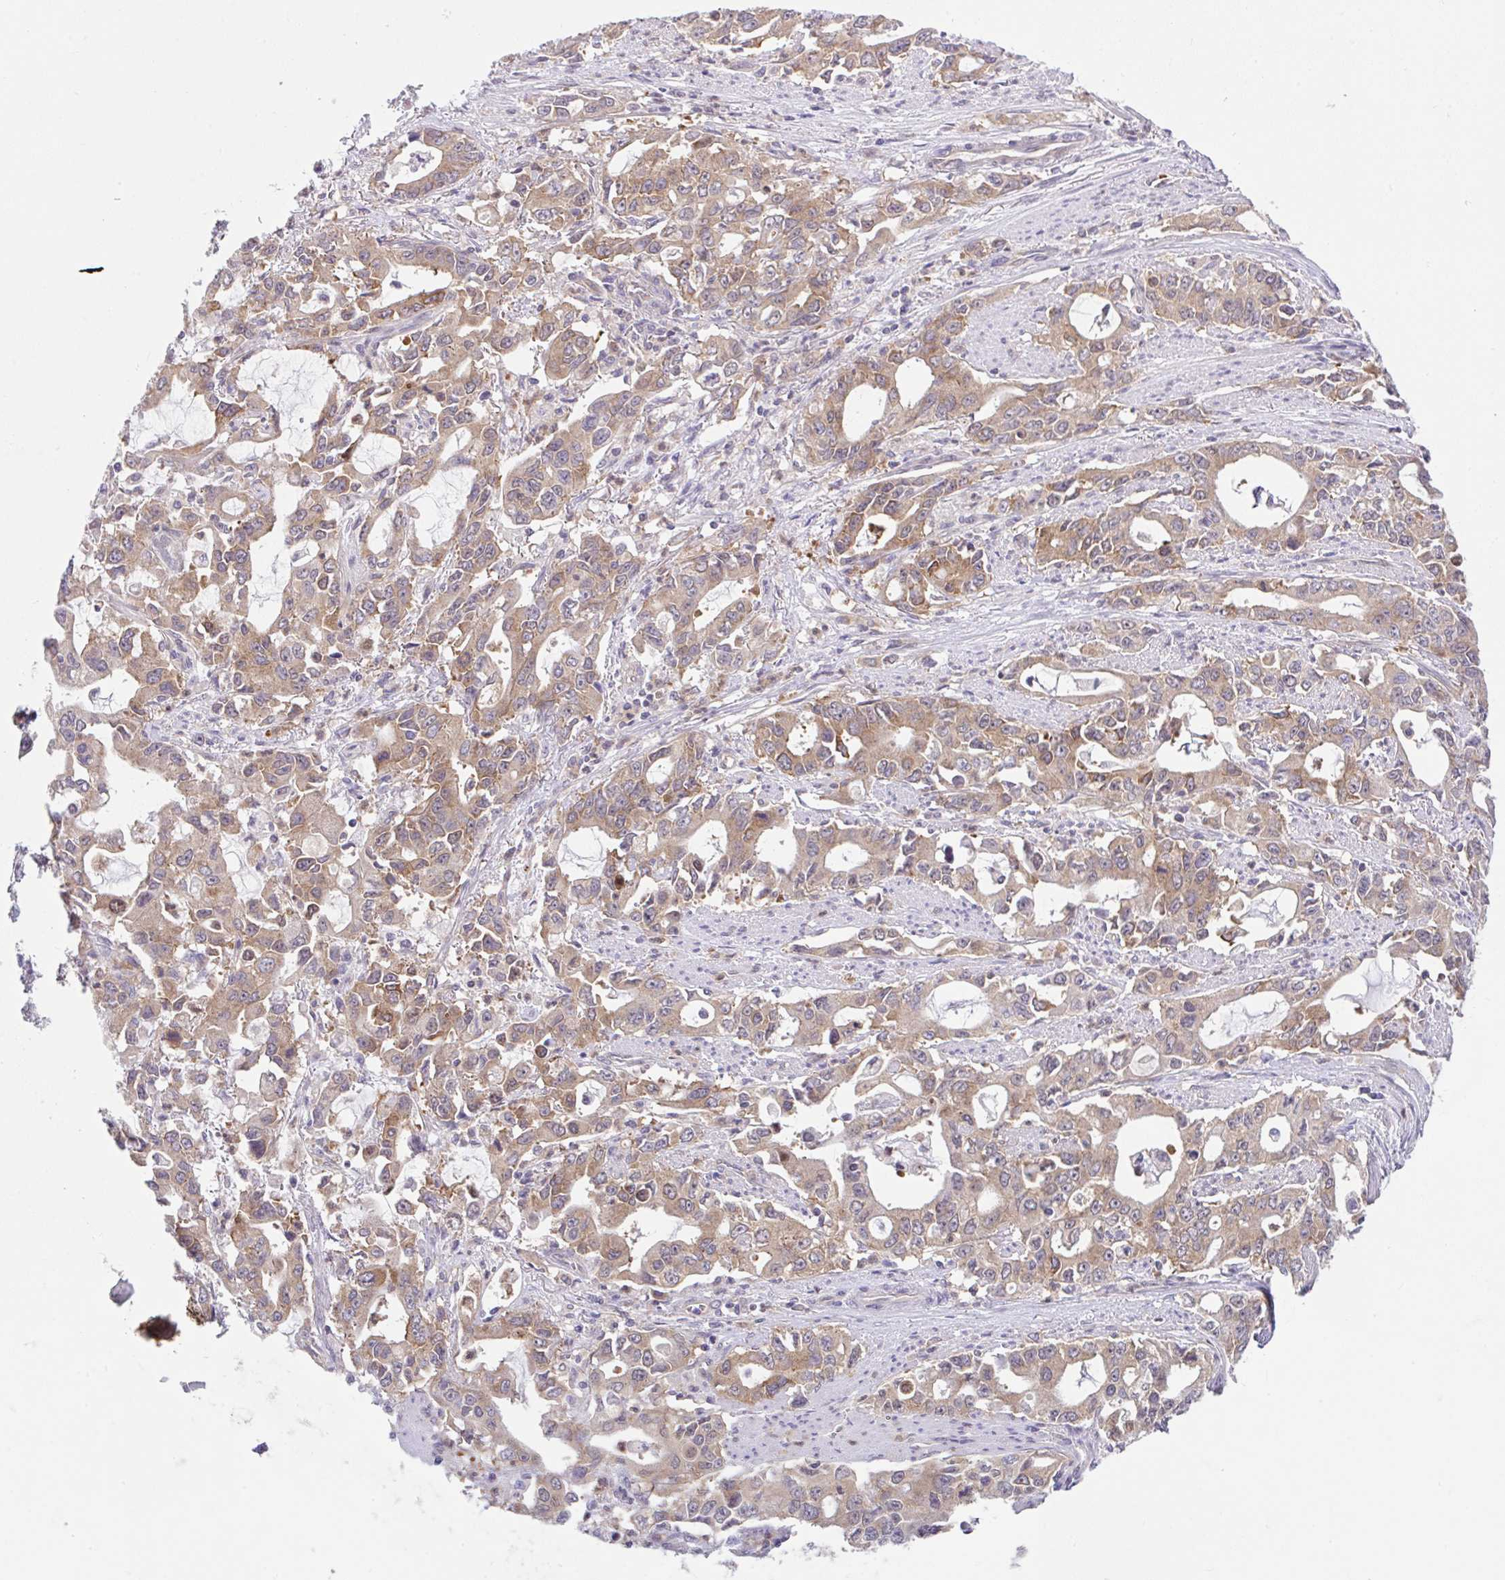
{"staining": {"intensity": "moderate", "quantity": "25%-75%", "location": "cytoplasmic/membranous"}, "tissue": "stomach cancer", "cell_type": "Tumor cells", "image_type": "cancer", "snomed": [{"axis": "morphology", "description": "Adenocarcinoma, NOS"}, {"axis": "topography", "description": "Stomach, upper"}], "caption": "The micrograph reveals staining of stomach cancer (adenocarcinoma), revealing moderate cytoplasmic/membranous protein staining (brown color) within tumor cells.", "gene": "RALBP1", "patient": {"sex": "male", "age": 85}}